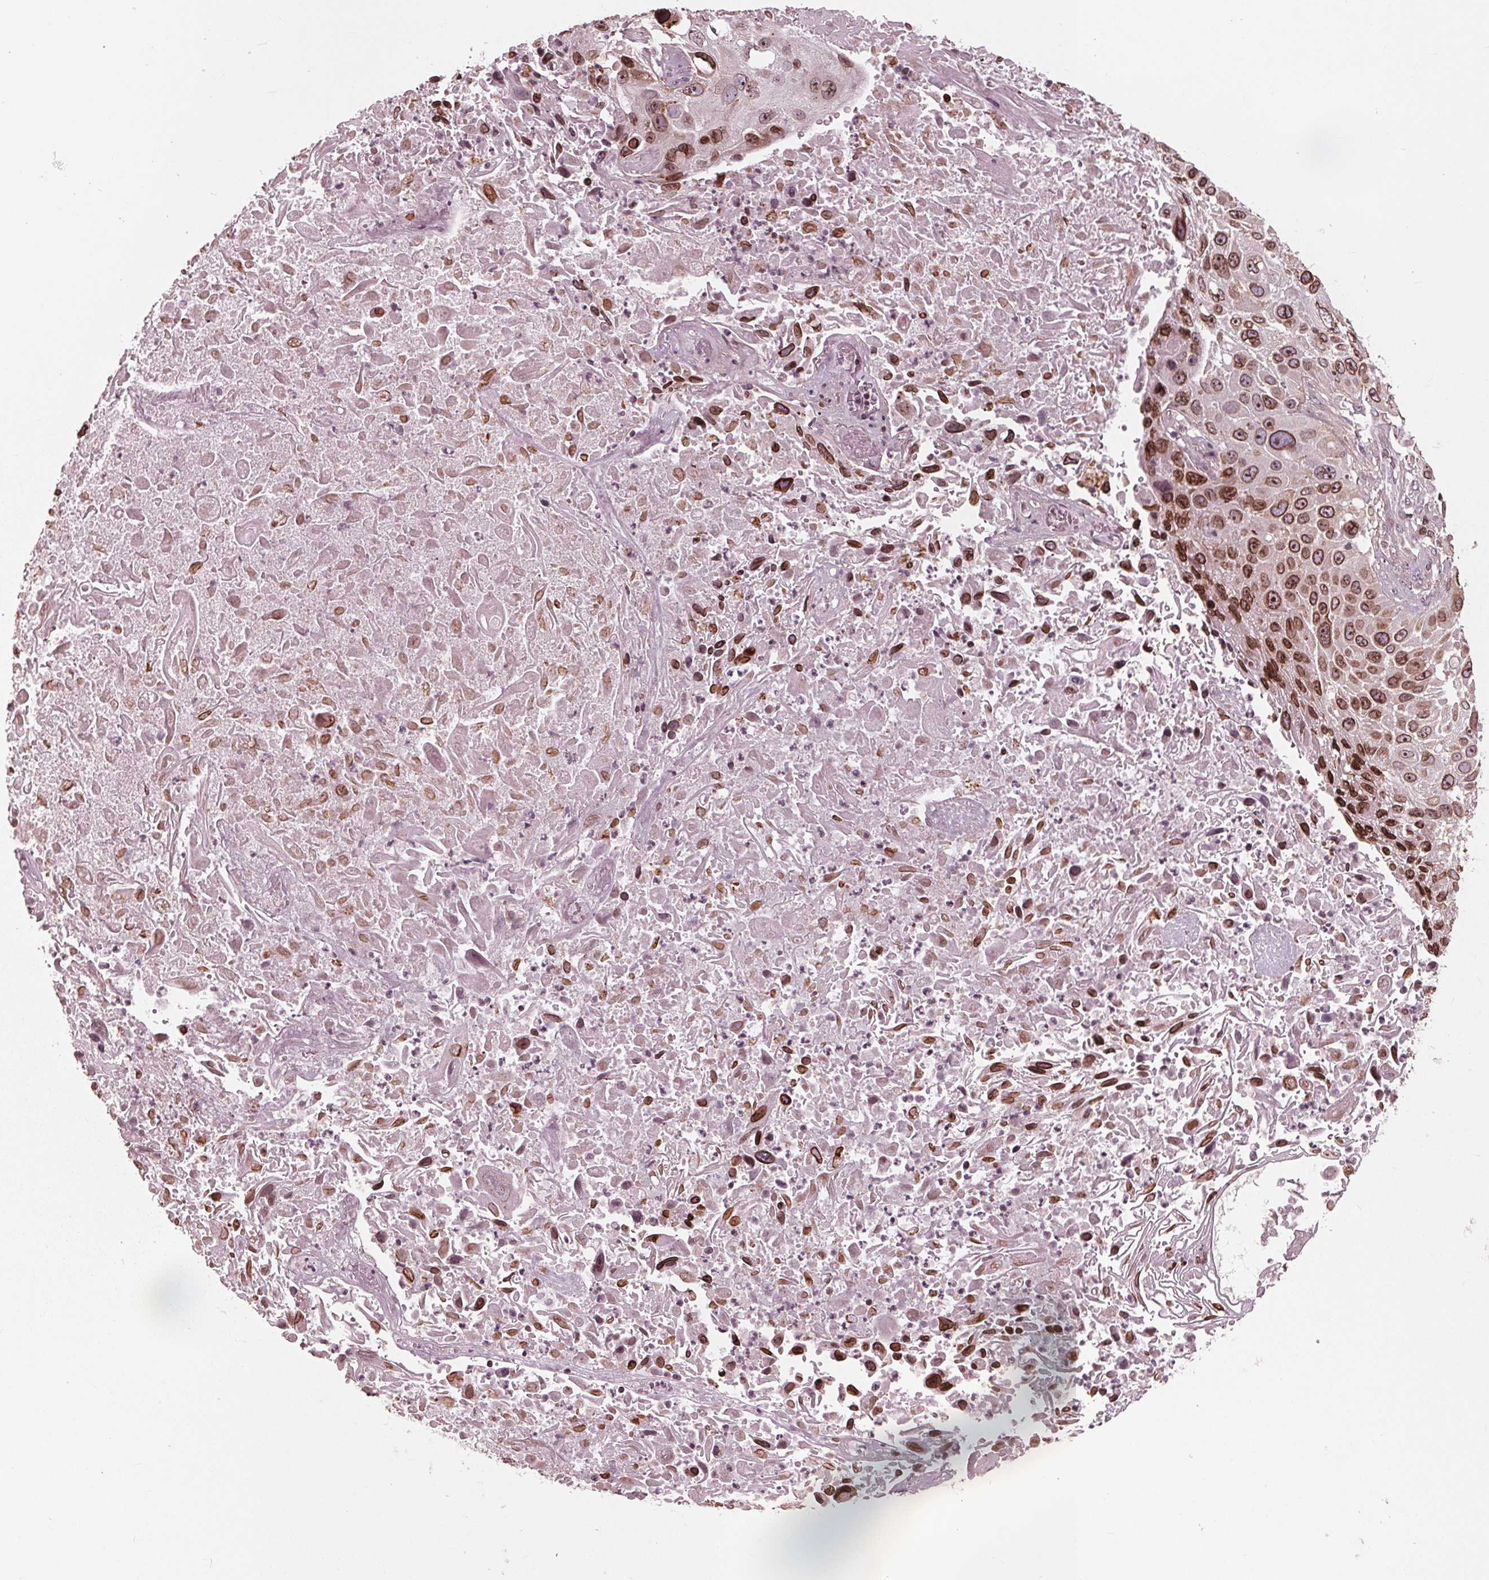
{"staining": {"intensity": "moderate", "quantity": ">75%", "location": "cytoplasmic/membranous,nuclear"}, "tissue": "lung cancer", "cell_type": "Tumor cells", "image_type": "cancer", "snomed": [{"axis": "morphology", "description": "Normal morphology"}, {"axis": "morphology", "description": "Squamous cell carcinoma, NOS"}, {"axis": "topography", "description": "Lymph node"}, {"axis": "topography", "description": "Lung"}], "caption": "A histopathology image showing moderate cytoplasmic/membranous and nuclear positivity in approximately >75% of tumor cells in lung cancer (squamous cell carcinoma), as visualized by brown immunohistochemical staining.", "gene": "NUP210", "patient": {"sex": "male", "age": 67}}